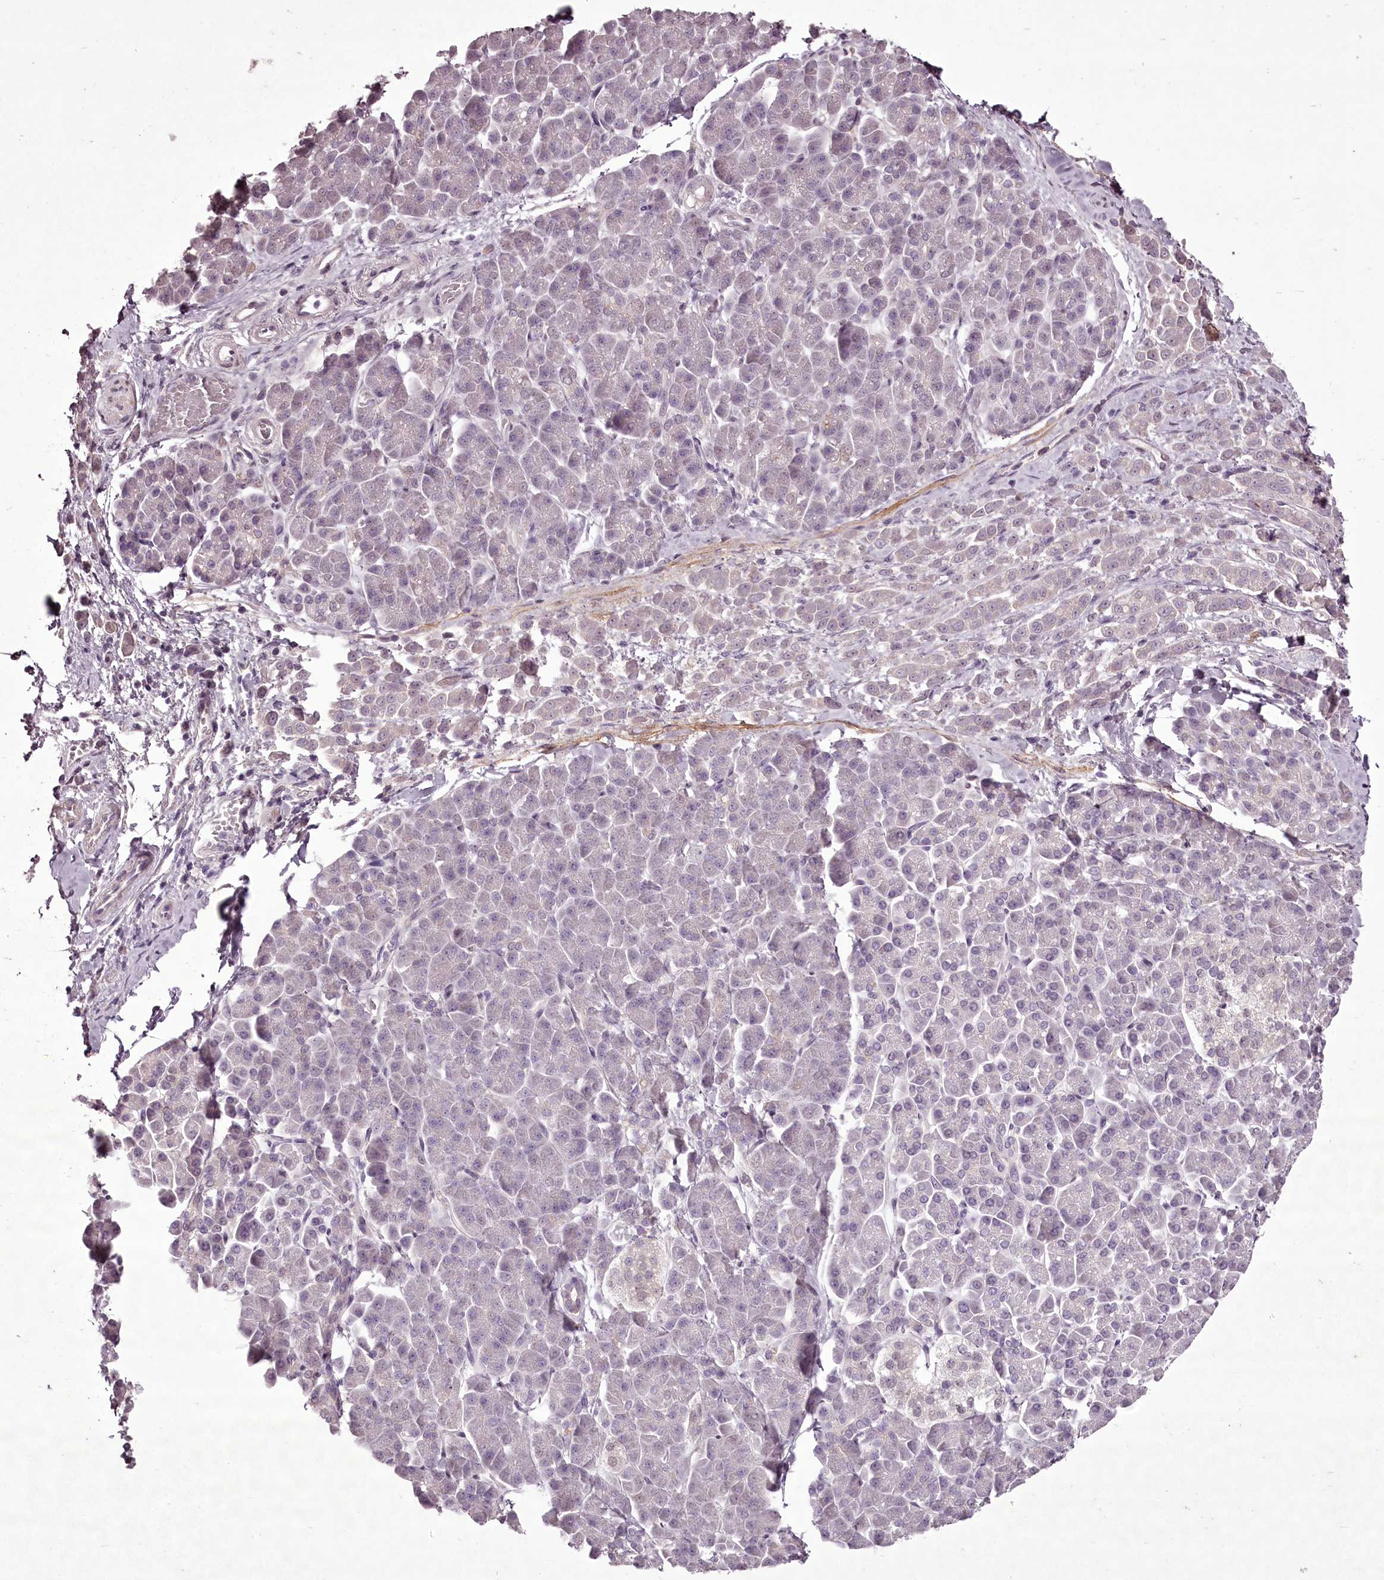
{"staining": {"intensity": "negative", "quantity": "none", "location": "none"}, "tissue": "pancreatic cancer", "cell_type": "Tumor cells", "image_type": "cancer", "snomed": [{"axis": "morphology", "description": "Normal tissue, NOS"}, {"axis": "morphology", "description": "Adenocarcinoma, NOS"}, {"axis": "topography", "description": "Pancreas"}], "caption": "There is no significant expression in tumor cells of pancreatic cancer.", "gene": "C1orf56", "patient": {"sex": "female", "age": 64}}